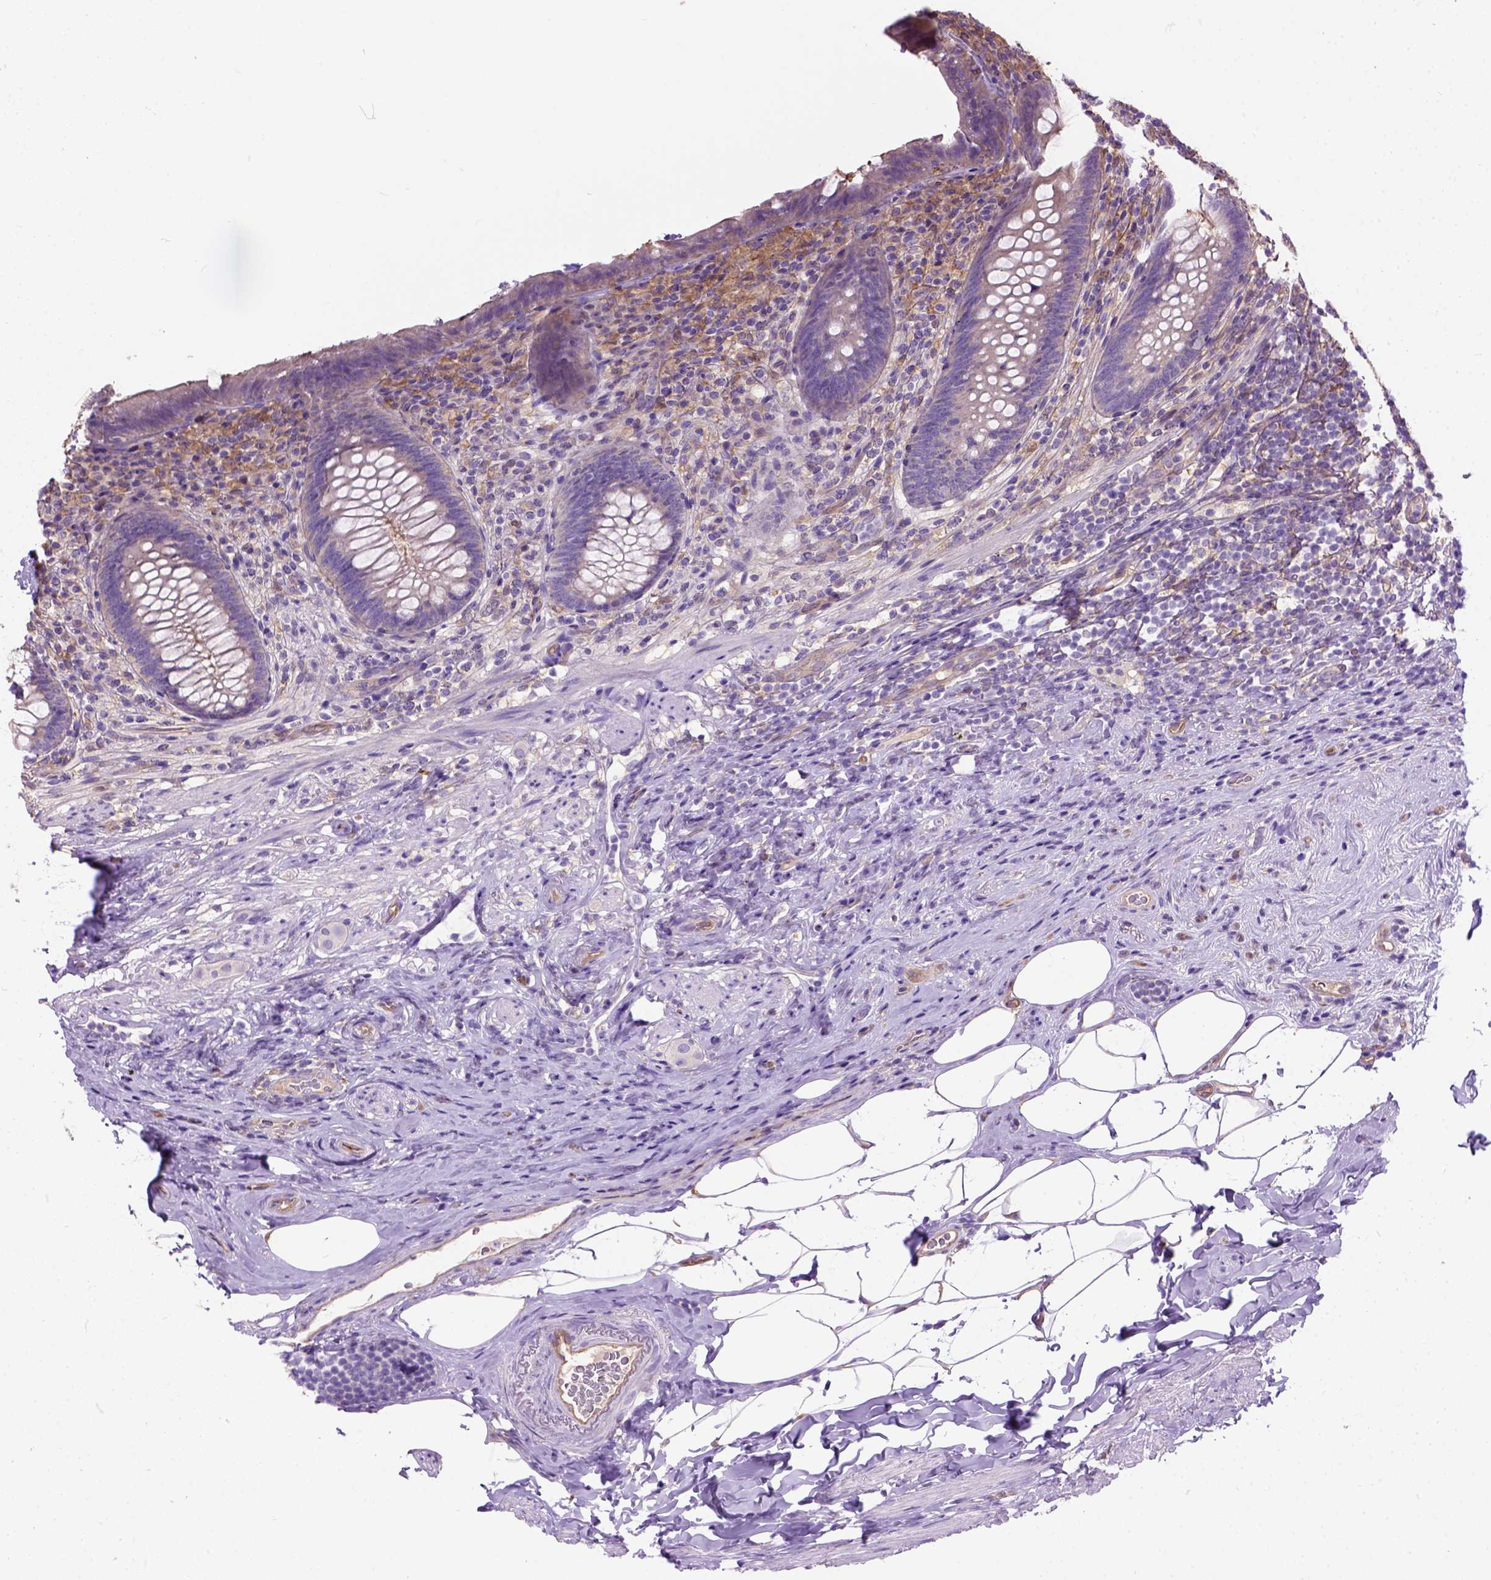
{"staining": {"intensity": "negative", "quantity": "none", "location": "none"}, "tissue": "appendix", "cell_type": "Glandular cells", "image_type": "normal", "snomed": [{"axis": "morphology", "description": "Normal tissue, NOS"}, {"axis": "topography", "description": "Appendix"}], "caption": "Immunohistochemistry of unremarkable human appendix demonstrates no staining in glandular cells. (IHC, brightfield microscopy, high magnification).", "gene": "SEMA4F", "patient": {"sex": "male", "age": 47}}